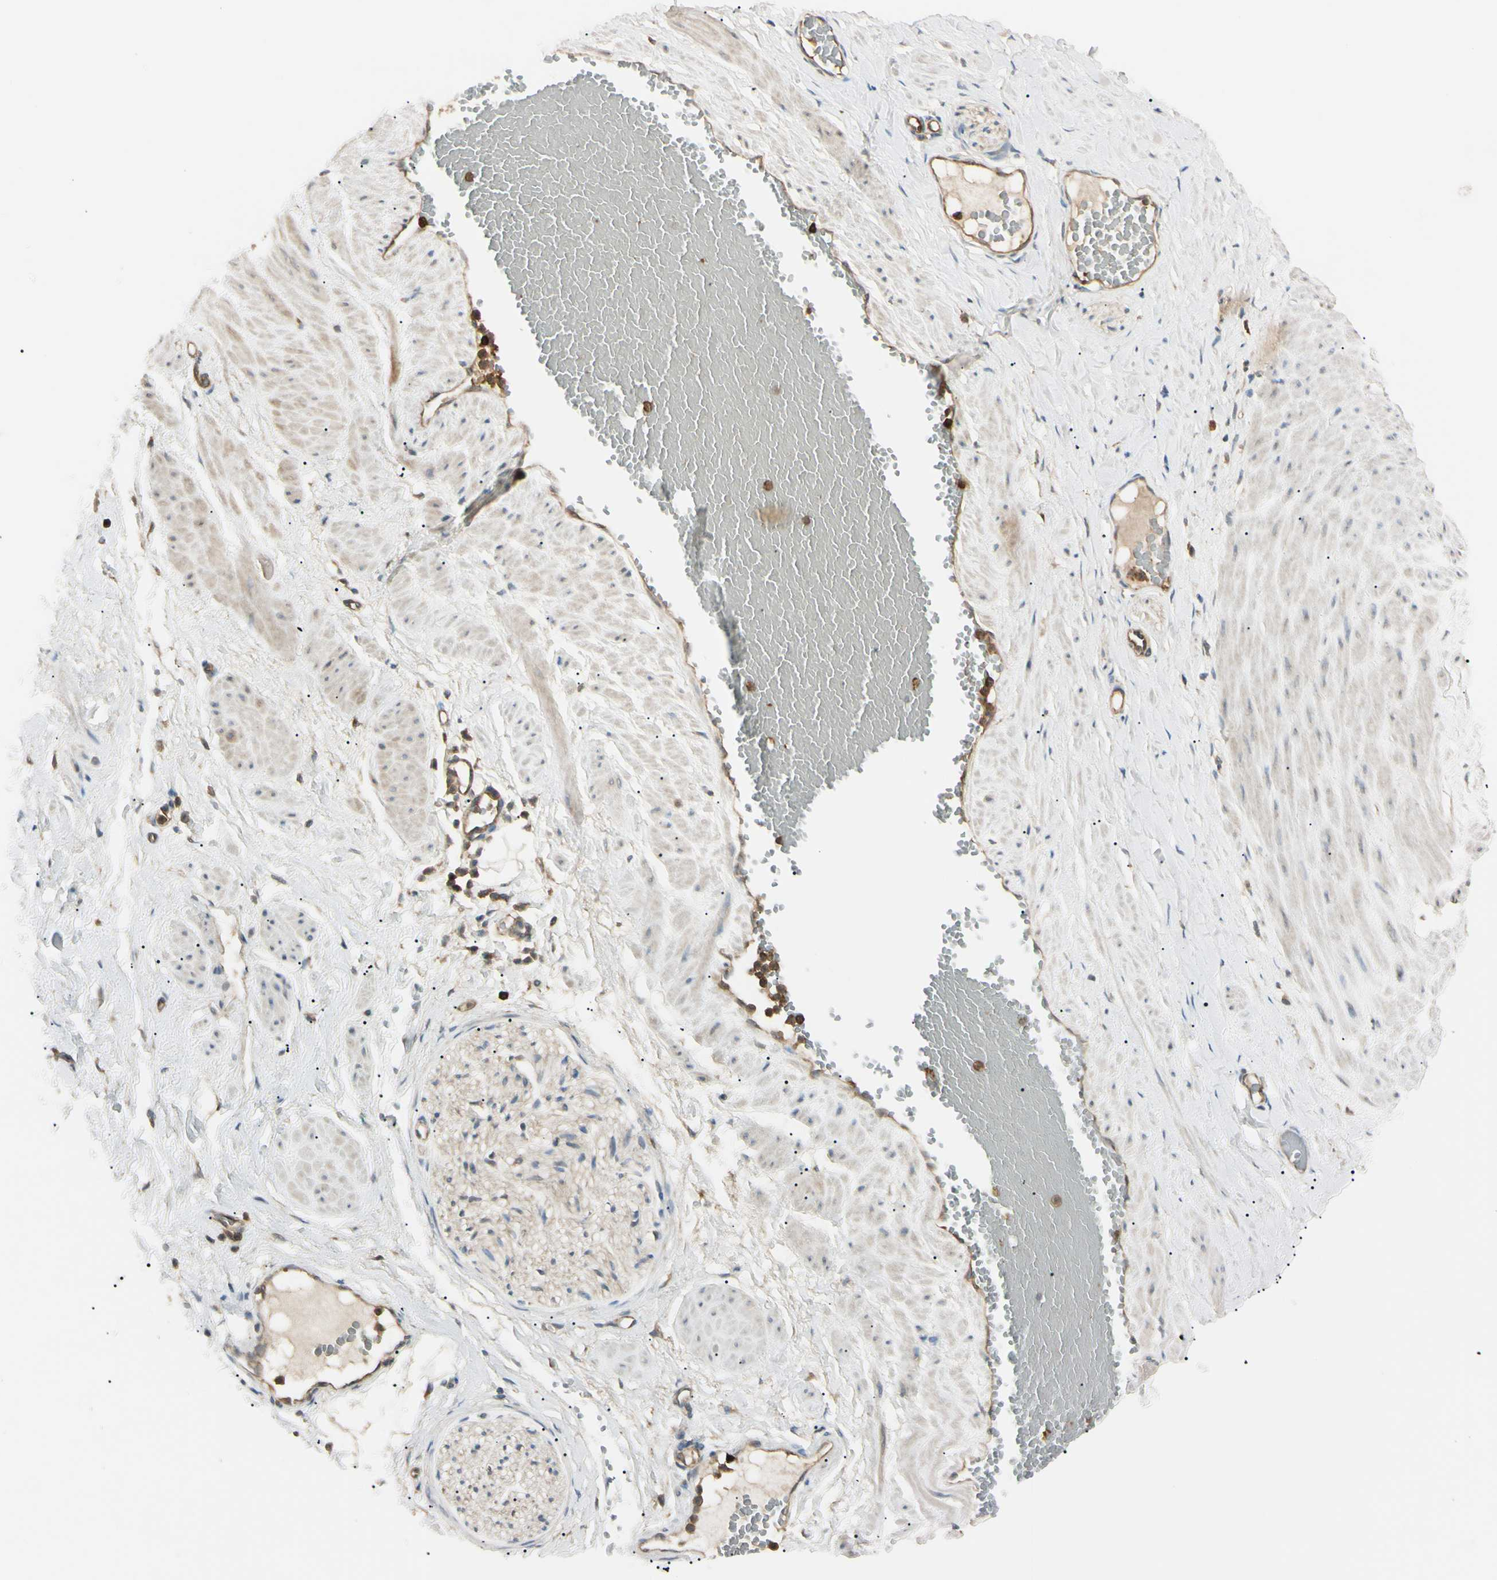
{"staining": {"intensity": "moderate", "quantity": "25%-75%", "location": "cytoplasmic/membranous"}, "tissue": "adipose tissue", "cell_type": "Adipocytes", "image_type": "normal", "snomed": [{"axis": "morphology", "description": "Normal tissue, NOS"}, {"axis": "topography", "description": "Soft tissue"}, {"axis": "topography", "description": "Vascular tissue"}], "caption": "The image shows staining of normal adipose tissue, revealing moderate cytoplasmic/membranous protein expression (brown color) within adipocytes. (Brightfield microscopy of DAB IHC at high magnification).", "gene": "PTPN12", "patient": {"sex": "female", "age": 35}}